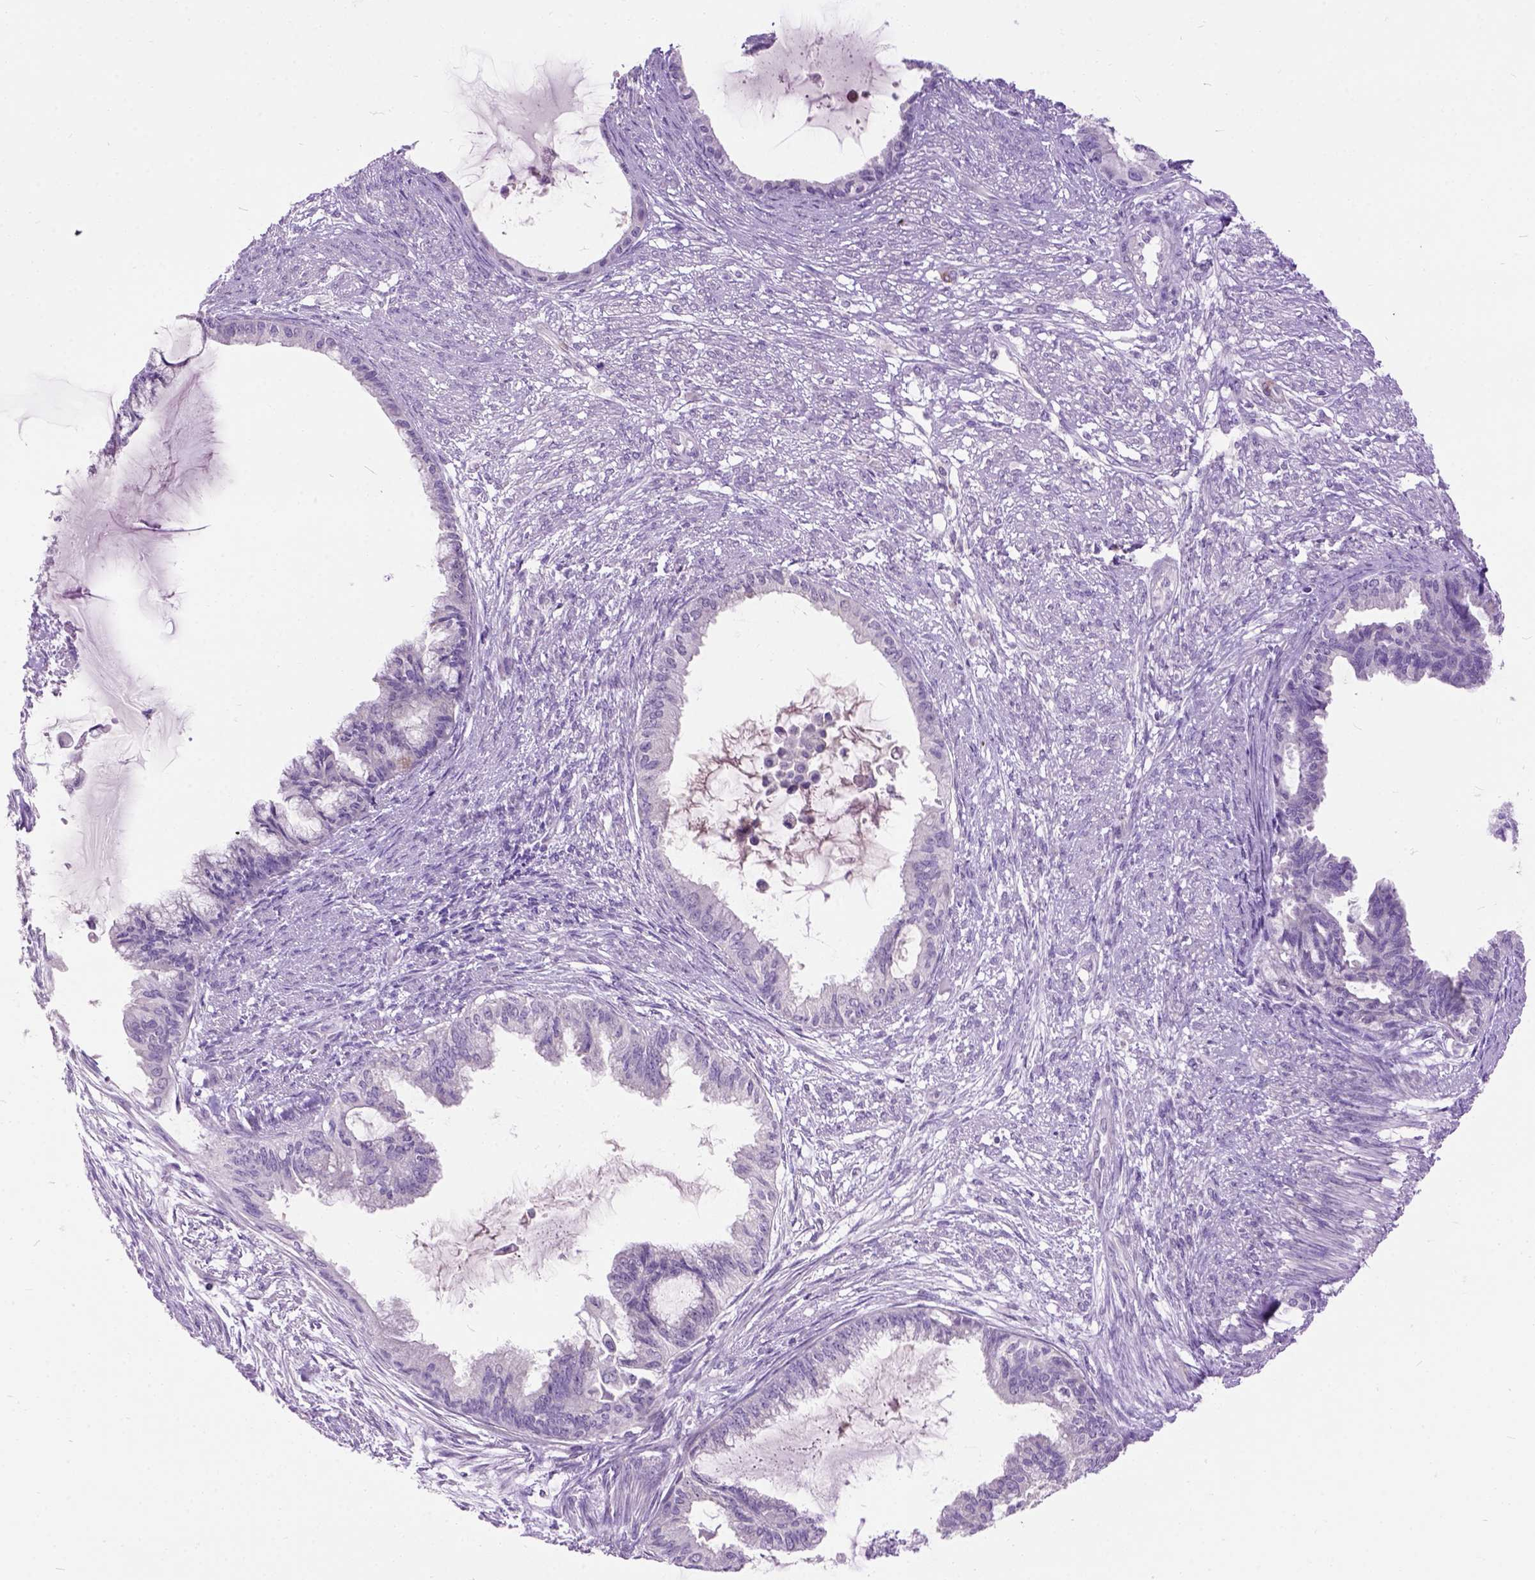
{"staining": {"intensity": "negative", "quantity": "none", "location": "none"}, "tissue": "endometrial cancer", "cell_type": "Tumor cells", "image_type": "cancer", "snomed": [{"axis": "morphology", "description": "Adenocarcinoma, NOS"}, {"axis": "topography", "description": "Endometrium"}], "caption": "Micrograph shows no significant protein expression in tumor cells of endometrial cancer (adenocarcinoma).", "gene": "MAPT", "patient": {"sex": "female", "age": 86}}